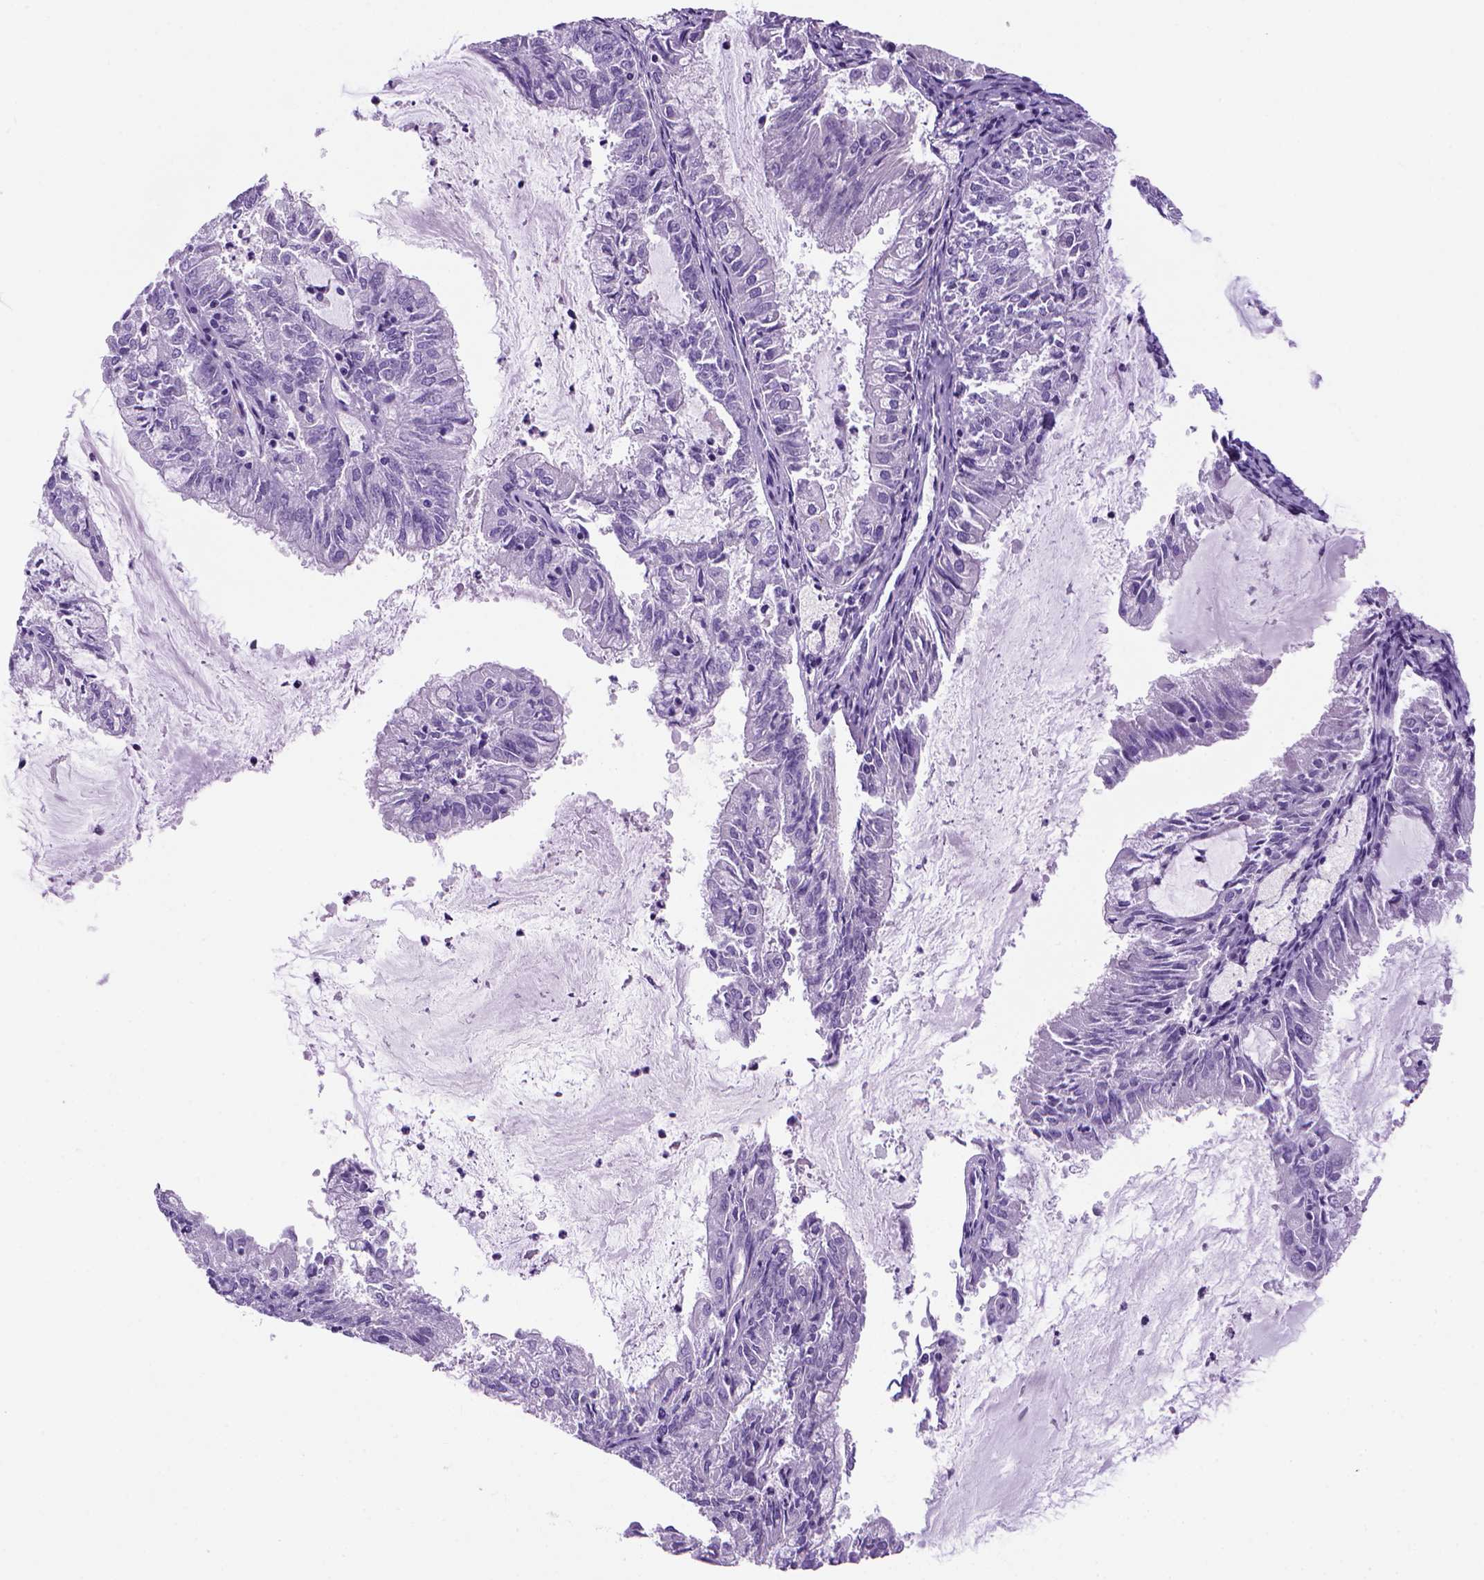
{"staining": {"intensity": "negative", "quantity": "none", "location": "none"}, "tissue": "endometrial cancer", "cell_type": "Tumor cells", "image_type": "cancer", "snomed": [{"axis": "morphology", "description": "Adenocarcinoma, NOS"}, {"axis": "topography", "description": "Endometrium"}], "caption": "Tumor cells show no significant protein expression in endometrial cancer.", "gene": "ARHGEF33", "patient": {"sex": "female", "age": 57}}